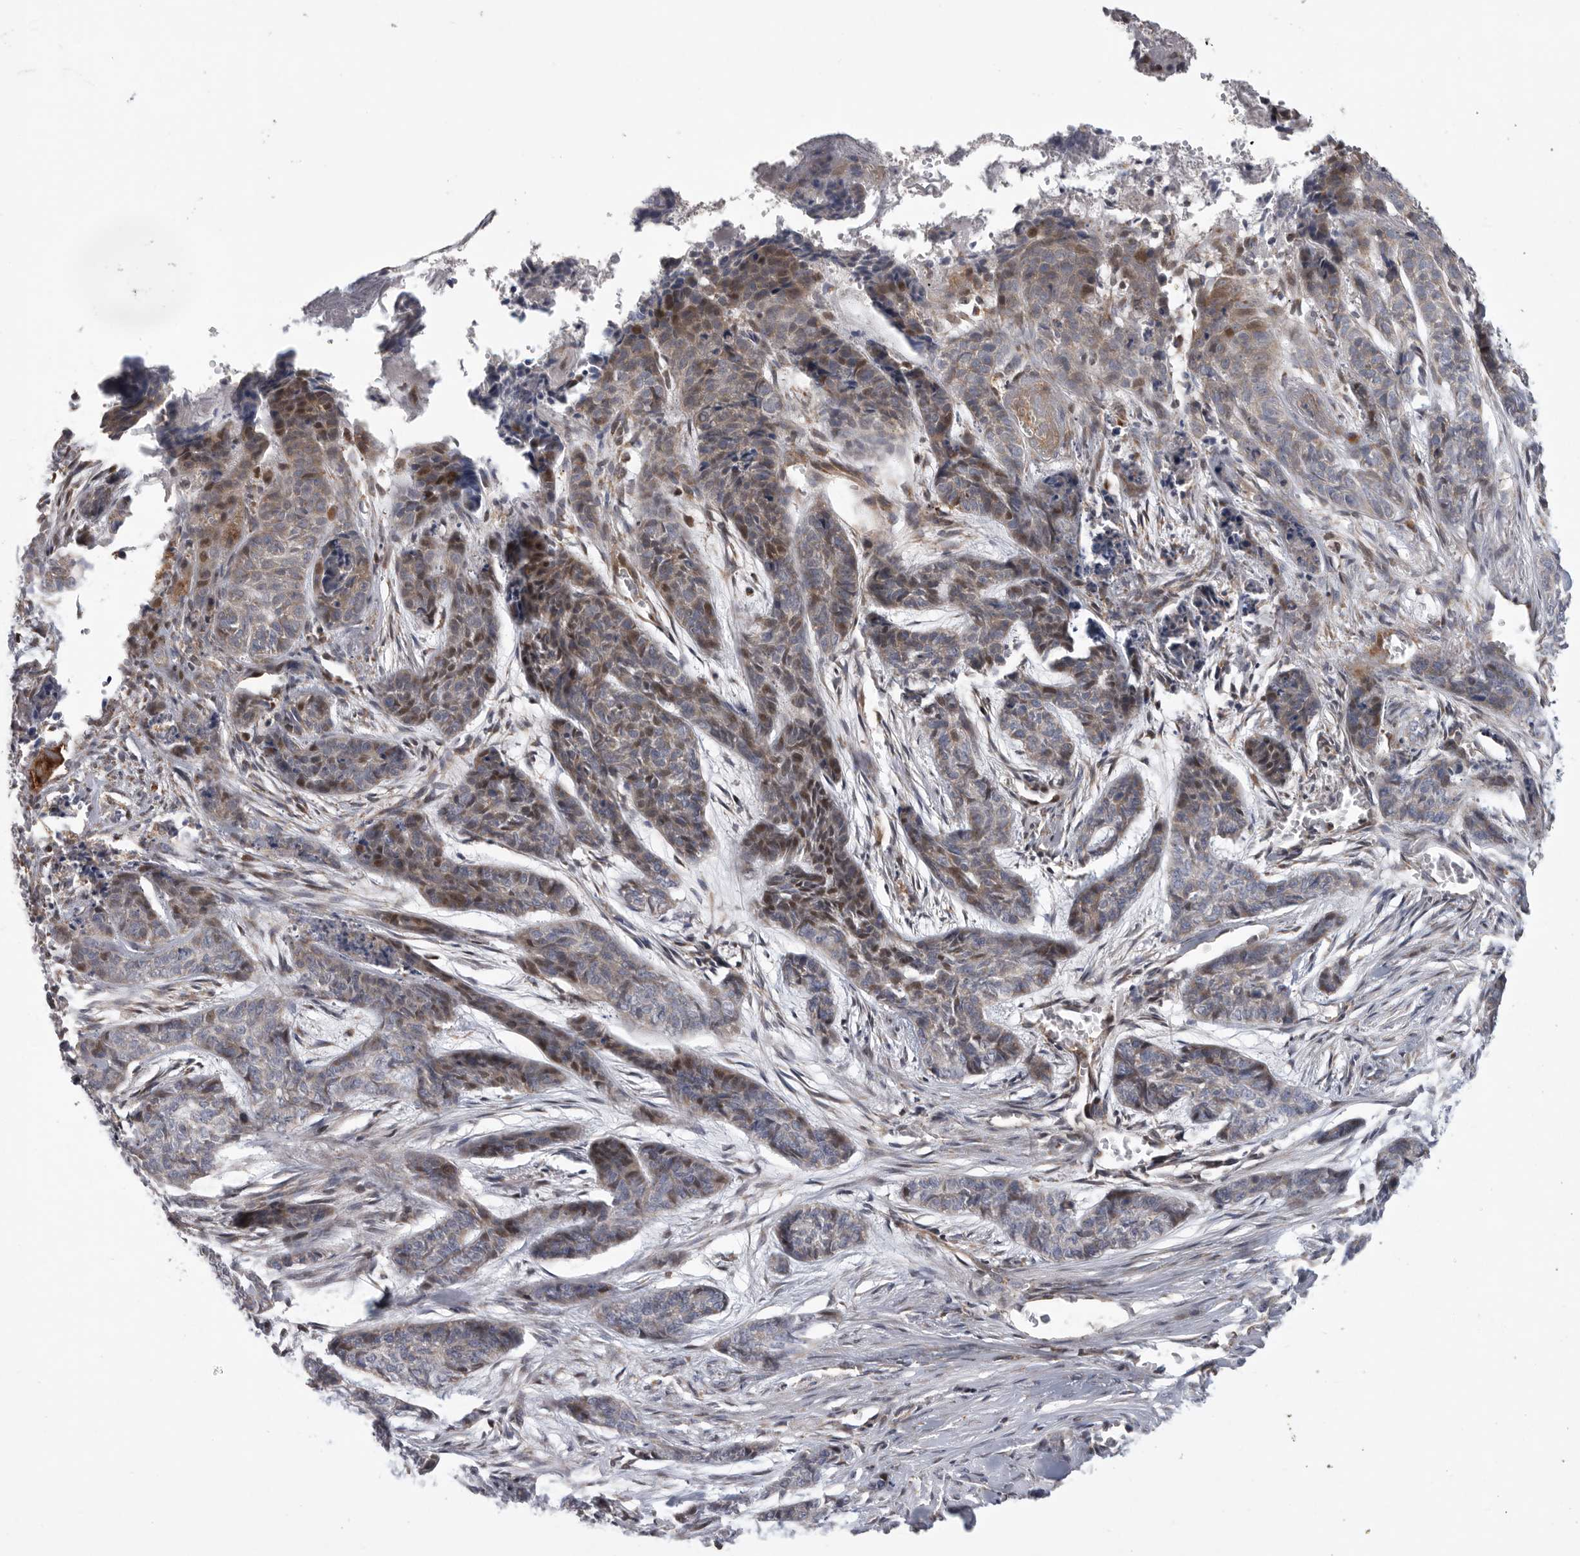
{"staining": {"intensity": "moderate", "quantity": "25%-75%", "location": "nuclear"}, "tissue": "skin cancer", "cell_type": "Tumor cells", "image_type": "cancer", "snomed": [{"axis": "morphology", "description": "Basal cell carcinoma"}, {"axis": "topography", "description": "Skin"}], "caption": "The micrograph exhibits staining of basal cell carcinoma (skin), revealing moderate nuclear protein expression (brown color) within tumor cells.", "gene": "MPZL1", "patient": {"sex": "female", "age": 64}}